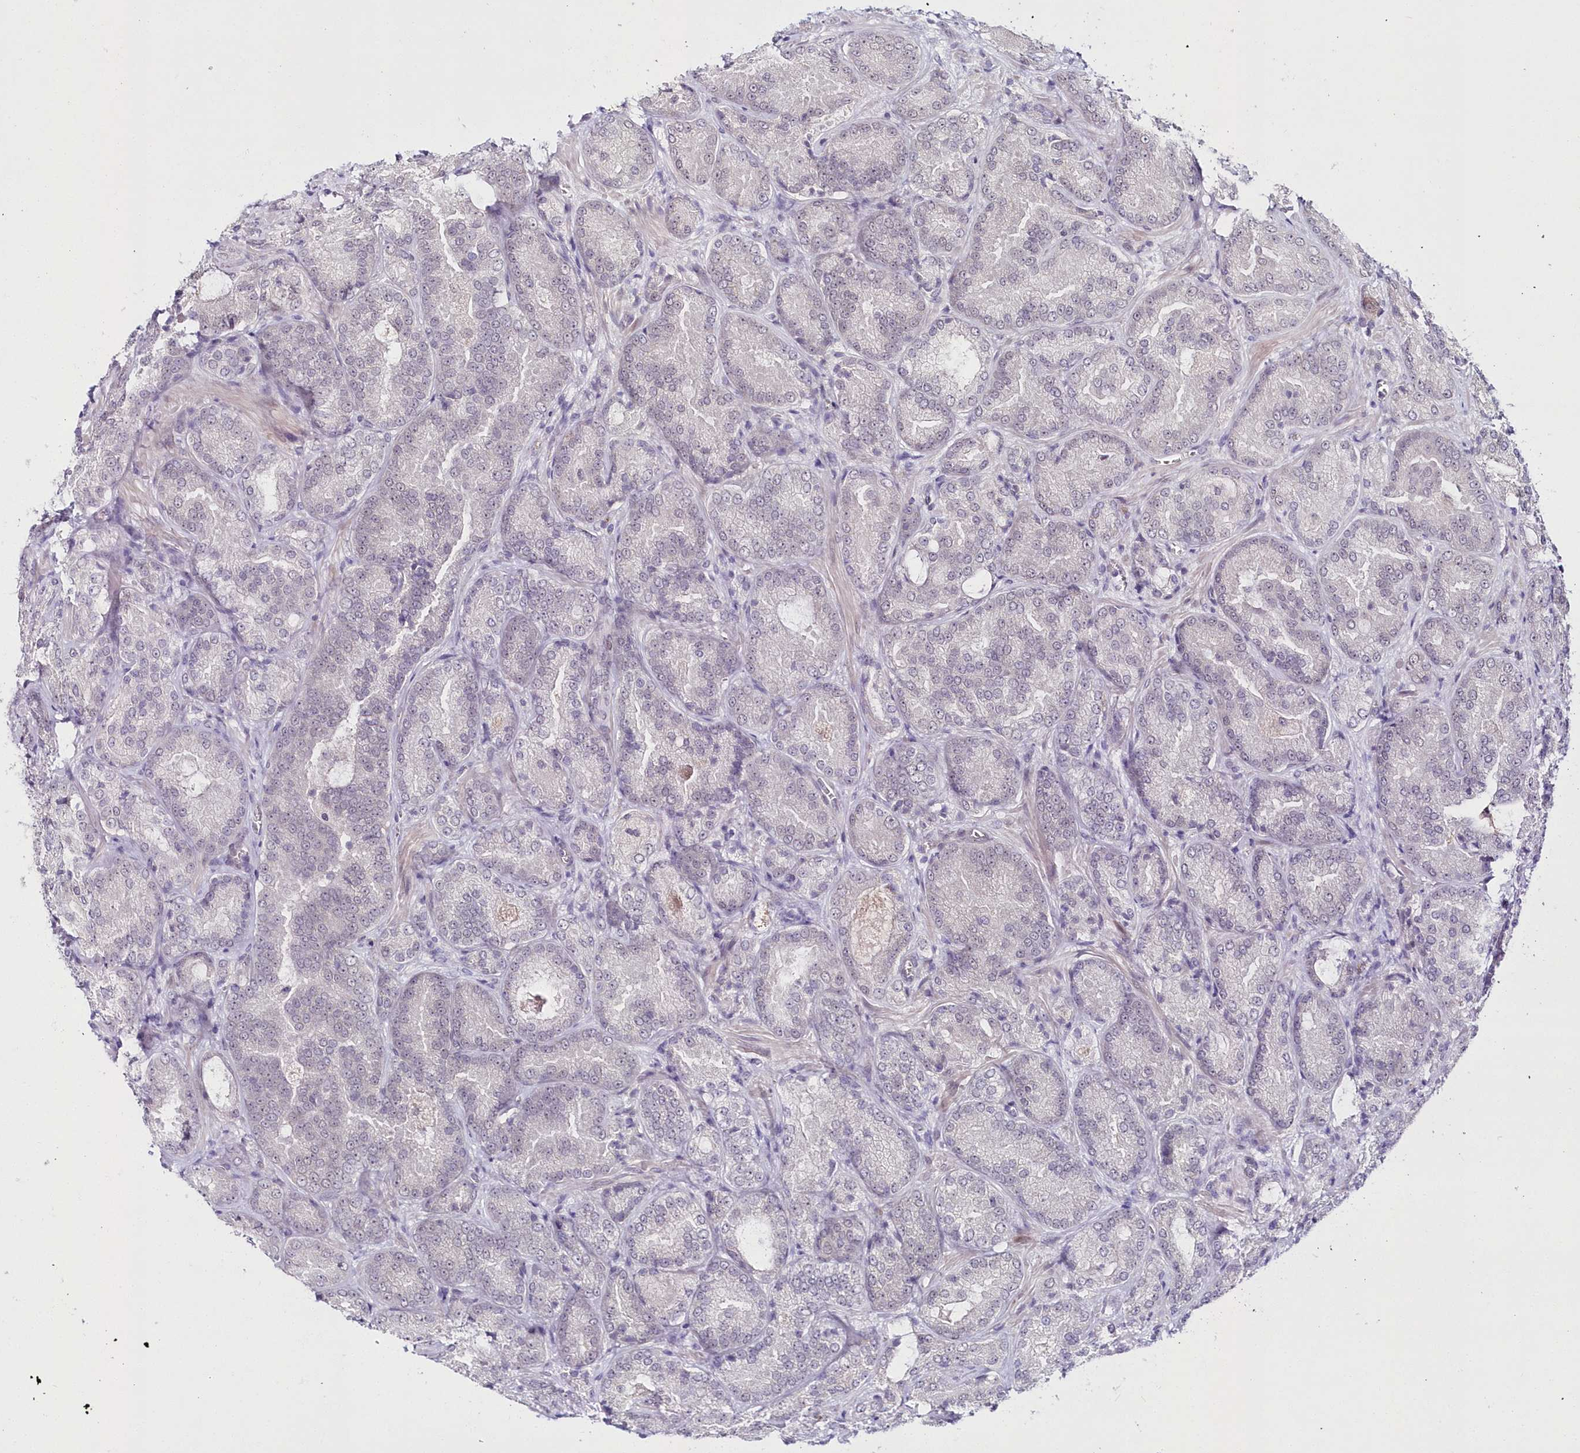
{"staining": {"intensity": "negative", "quantity": "none", "location": "none"}, "tissue": "prostate cancer", "cell_type": "Tumor cells", "image_type": "cancer", "snomed": [{"axis": "morphology", "description": "Adenocarcinoma, Low grade"}, {"axis": "topography", "description": "Prostate"}], "caption": "Immunohistochemistry of human prostate adenocarcinoma (low-grade) demonstrates no expression in tumor cells. (DAB (3,3'-diaminobenzidine) immunohistochemistry with hematoxylin counter stain).", "gene": "HYCC2", "patient": {"sex": "male", "age": 74}}